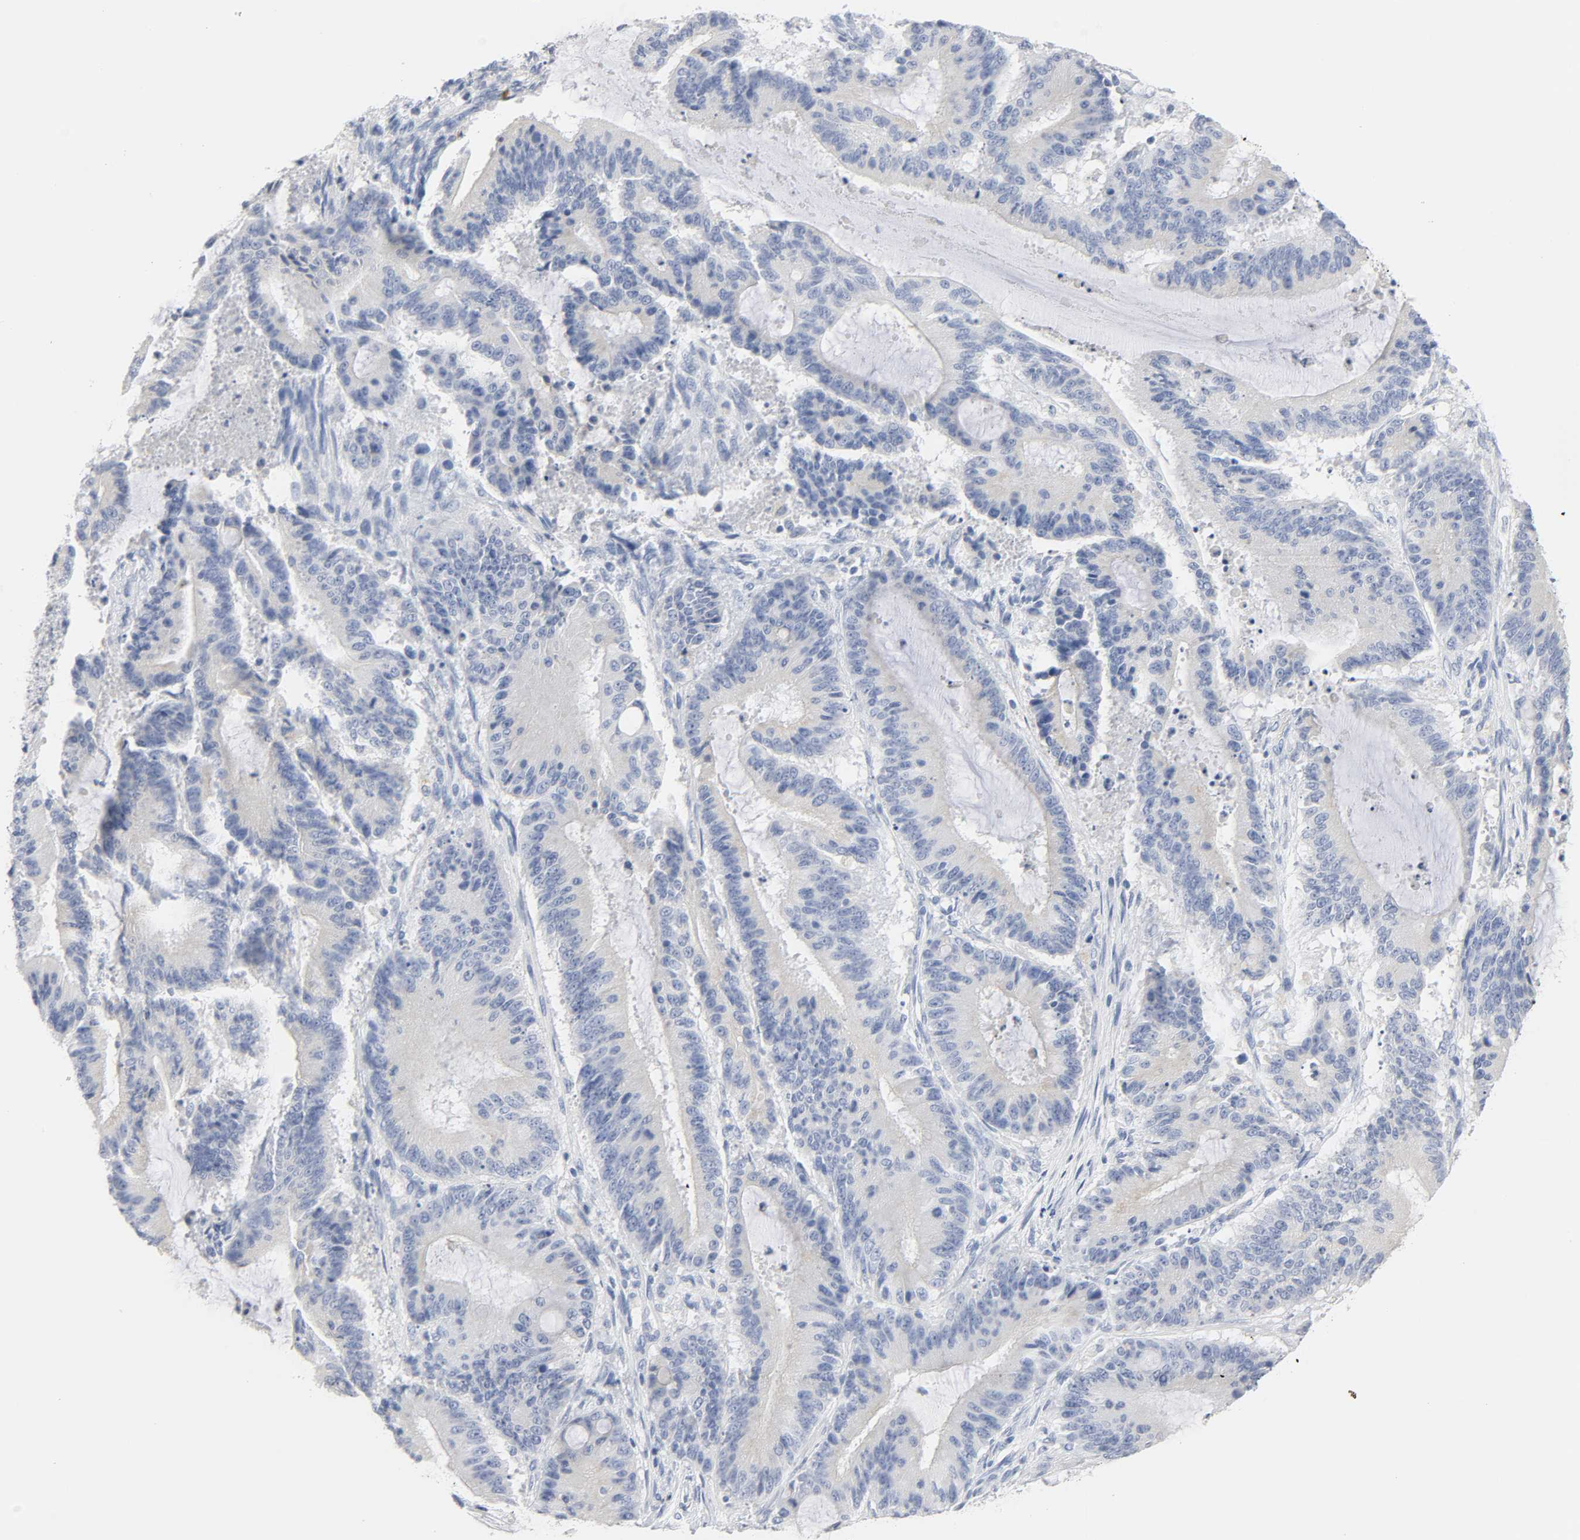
{"staining": {"intensity": "negative", "quantity": "none", "location": "none"}, "tissue": "liver cancer", "cell_type": "Tumor cells", "image_type": "cancer", "snomed": [{"axis": "morphology", "description": "Cholangiocarcinoma"}, {"axis": "topography", "description": "Liver"}], "caption": "DAB (3,3'-diaminobenzidine) immunohistochemical staining of human liver cancer (cholangiocarcinoma) reveals no significant positivity in tumor cells. Nuclei are stained in blue.", "gene": "ACP3", "patient": {"sex": "female", "age": 73}}